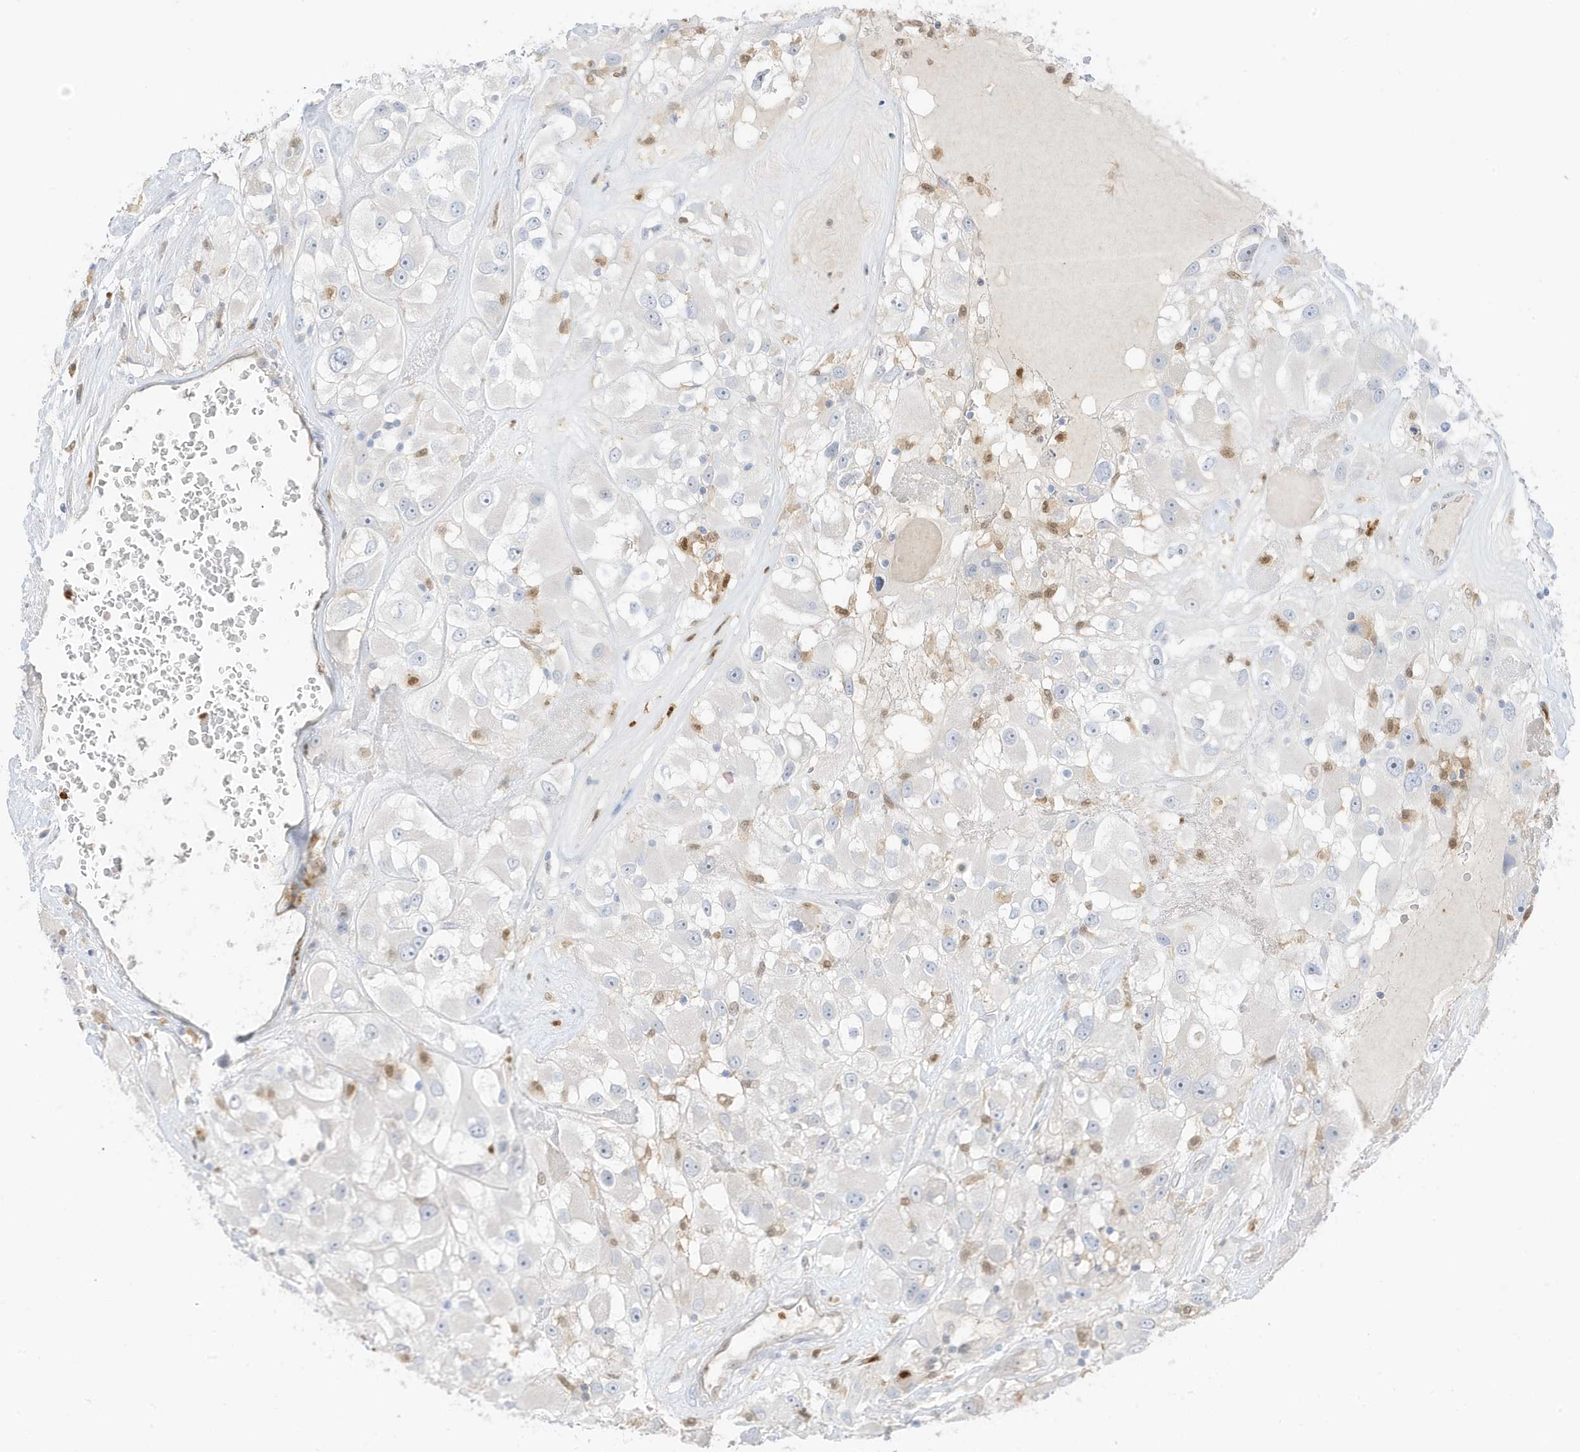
{"staining": {"intensity": "negative", "quantity": "none", "location": "none"}, "tissue": "renal cancer", "cell_type": "Tumor cells", "image_type": "cancer", "snomed": [{"axis": "morphology", "description": "Adenocarcinoma, NOS"}, {"axis": "topography", "description": "Kidney"}], "caption": "Immunohistochemistry micrograph of human renal cancer (adenocarcinoma) stained for a protein (brown), which demonstrates no positivity in tumor cells.", "gene": "GCA", "patient": {"sex": "female", "age": 52}}